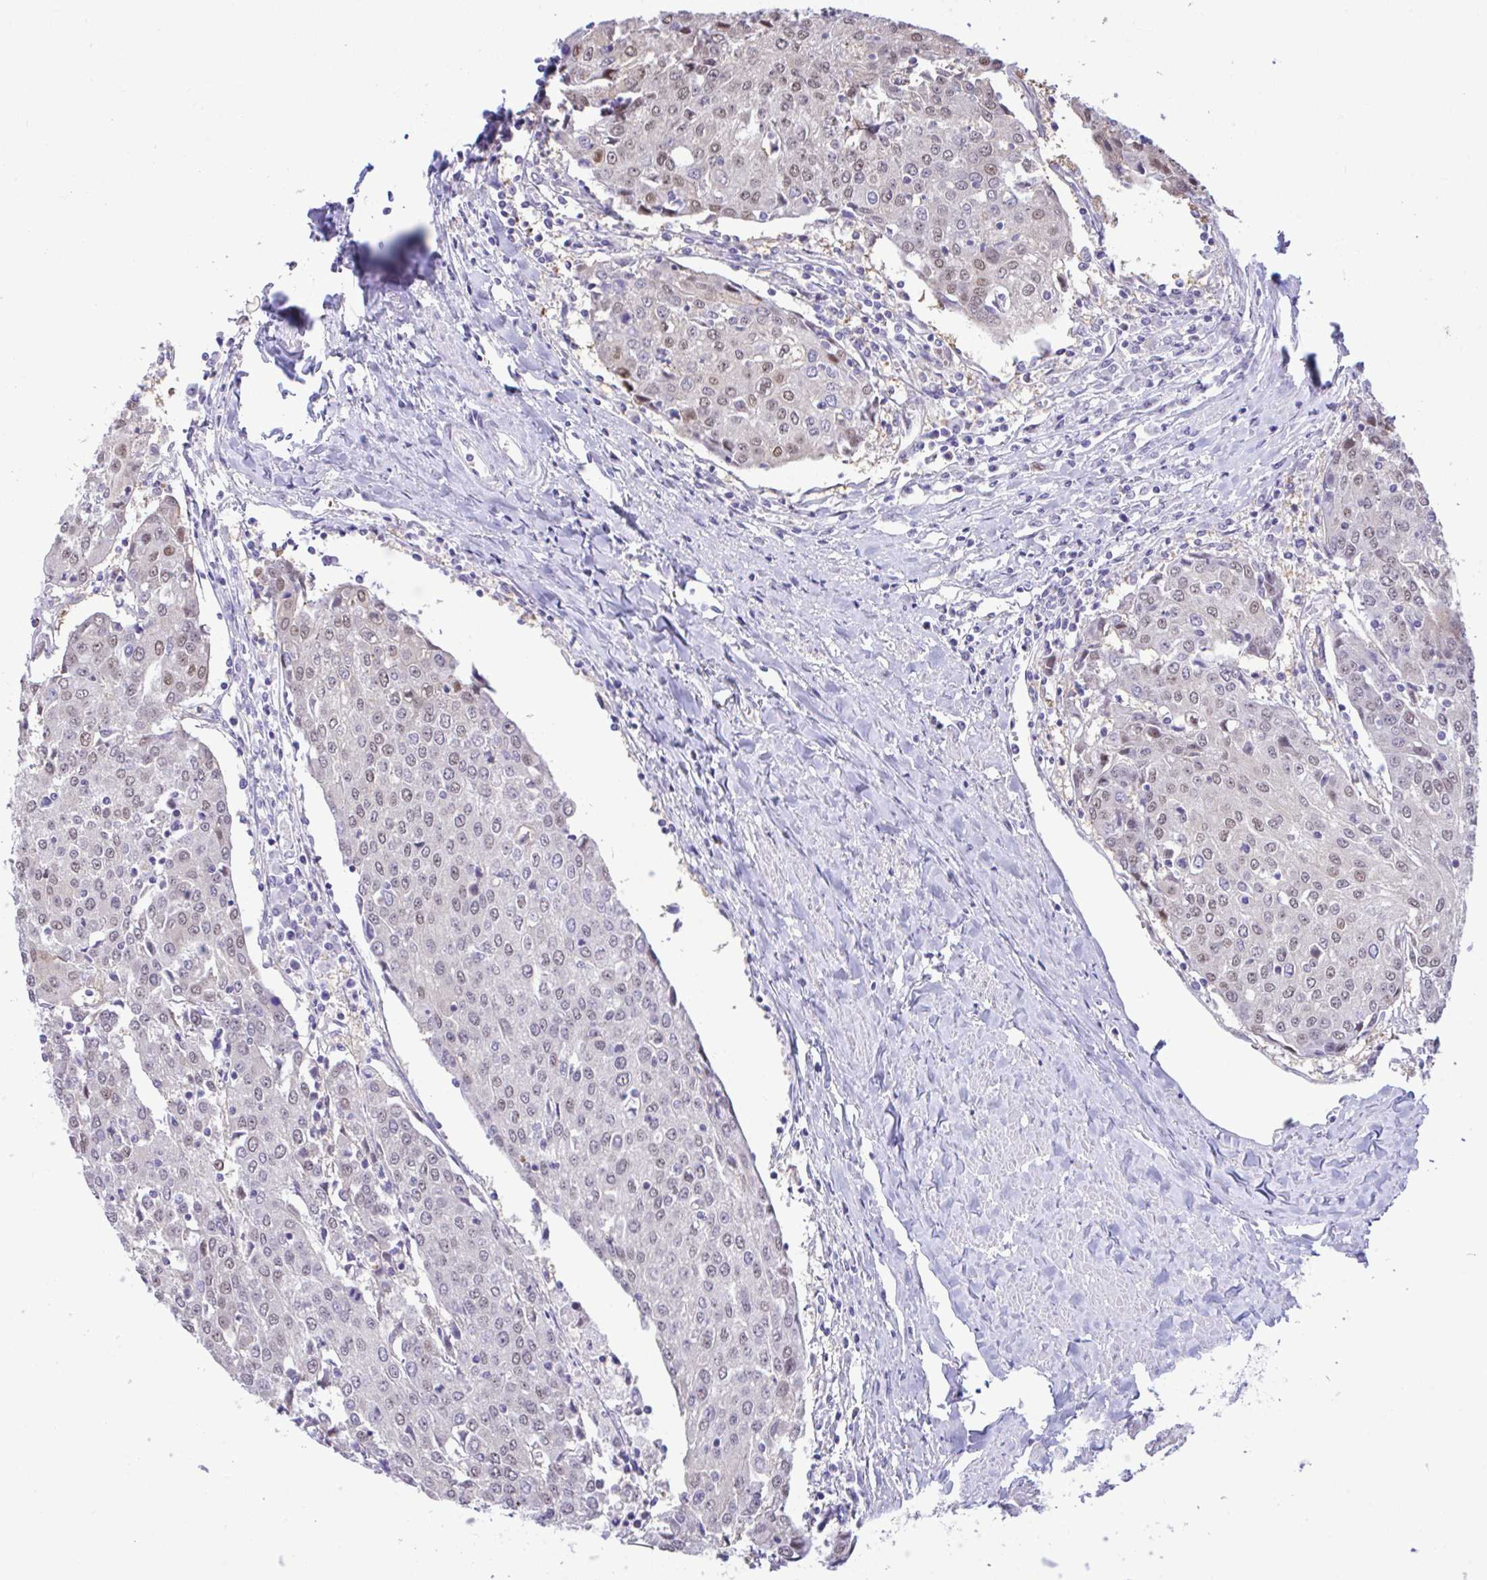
{"staining": {"intensity": "weak", "quantity": "25%-75%", "location": "nuclear"}, "tissue": "urothelial cancer", "cell_type": "Tumor cells", "image_type": "cancer", "snomed": [{"axis": "morphology", "description": "Urothelial carcinoma, High grade"}, {"axis": "topography", "description": "Urinary bladder"}], "caption": "Human high-grade urothelial carcinoma stained with a protein marker reveals weak staining in tumor cells.", "gene": "ZNF485", "patient": {"sex": "female", "age": 85}}